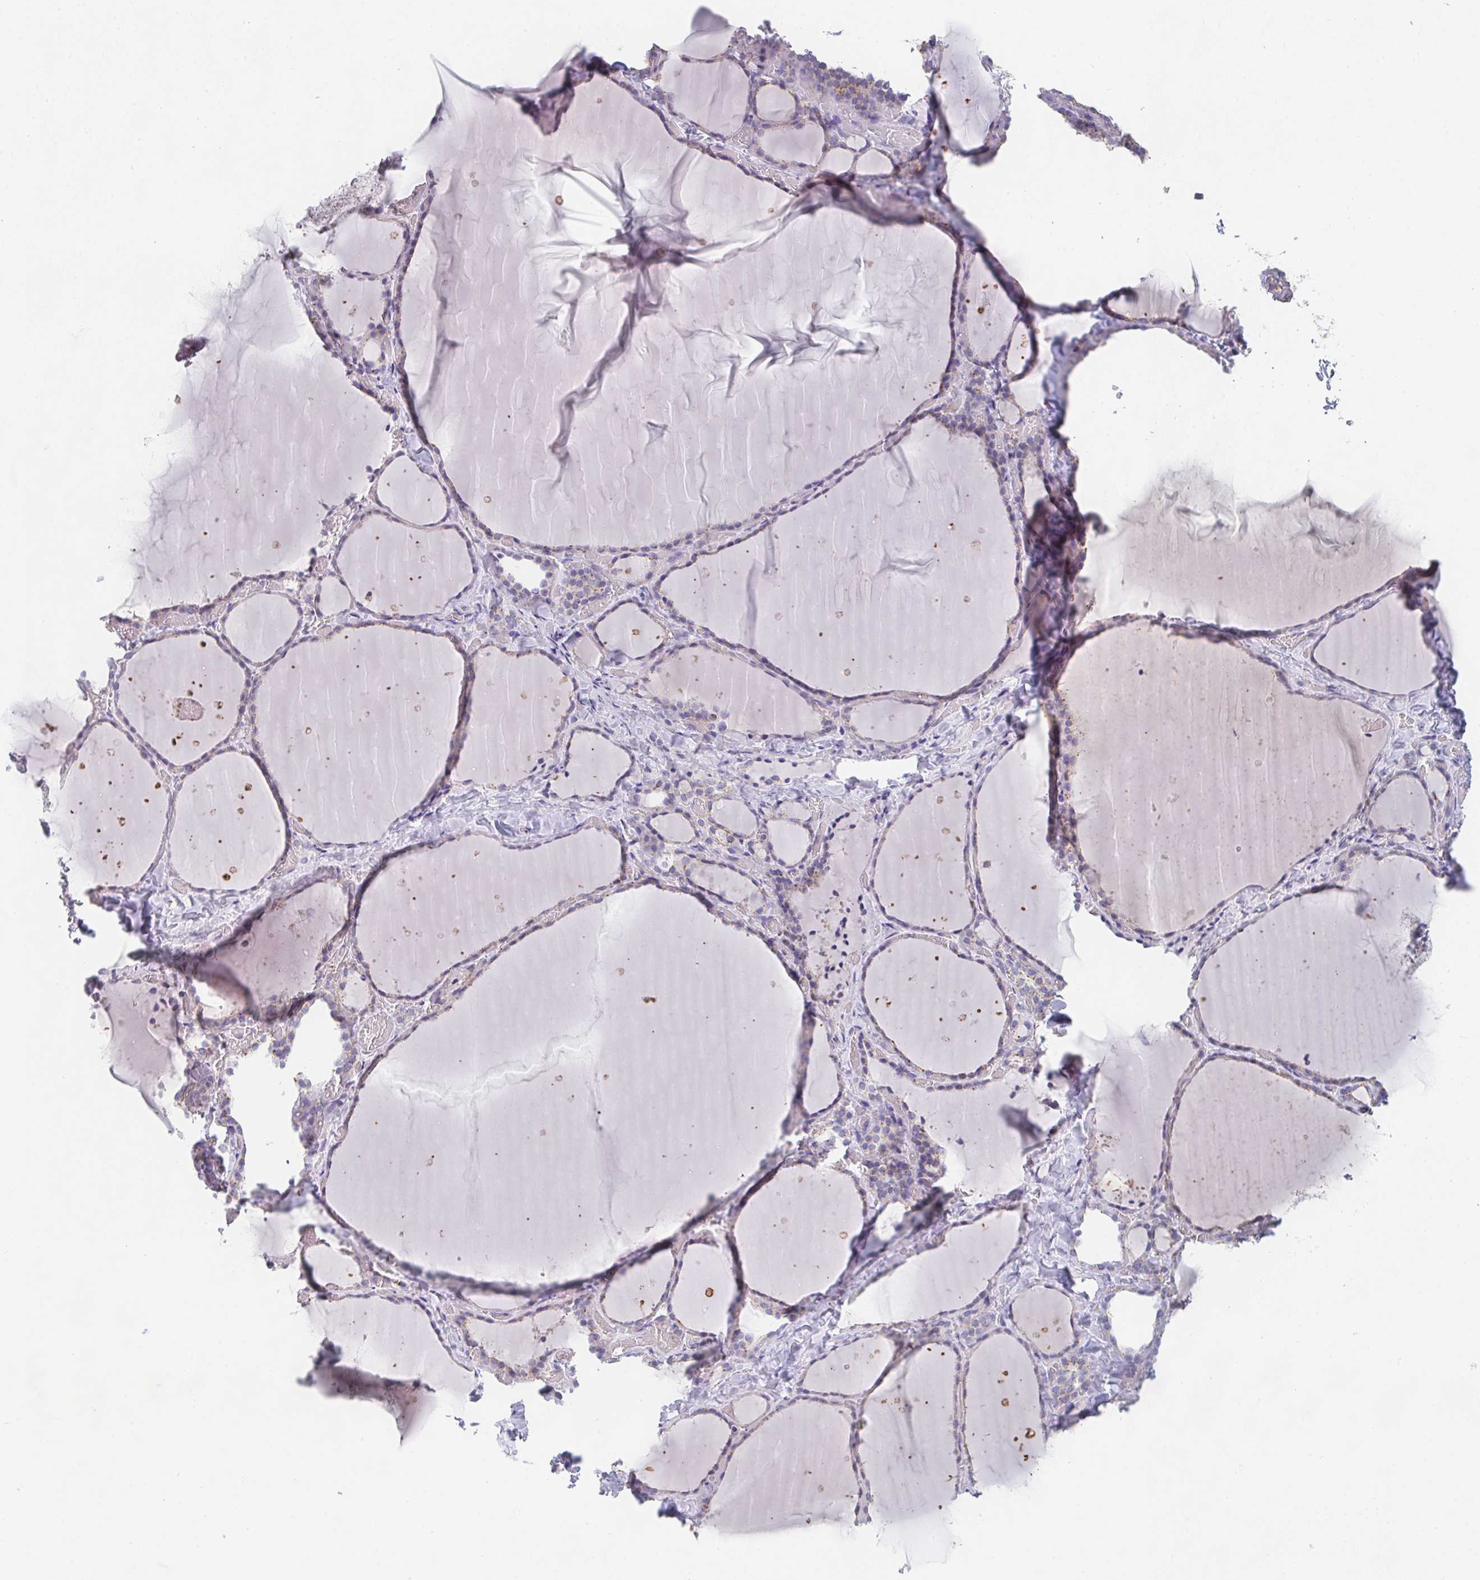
{"staining": {"intensity": "weak", "quantity": "<25%", "location": "cytoplasmic/membranous"}, "tissue": "thyroid gland", "cell_type": "Glandular cells", "image_type": "normal", "snomed": [{"axis": "morphology", "description": "Normal tissue, NOS"}, {"axis": "topography", "description": "Thyroid gland"}], "caption": "Thyroid gland stained for a protein using IHC displays no positivity glandular cells.", "gene": "CHMP5", "patient": {"sex": "female", "age": 36}}